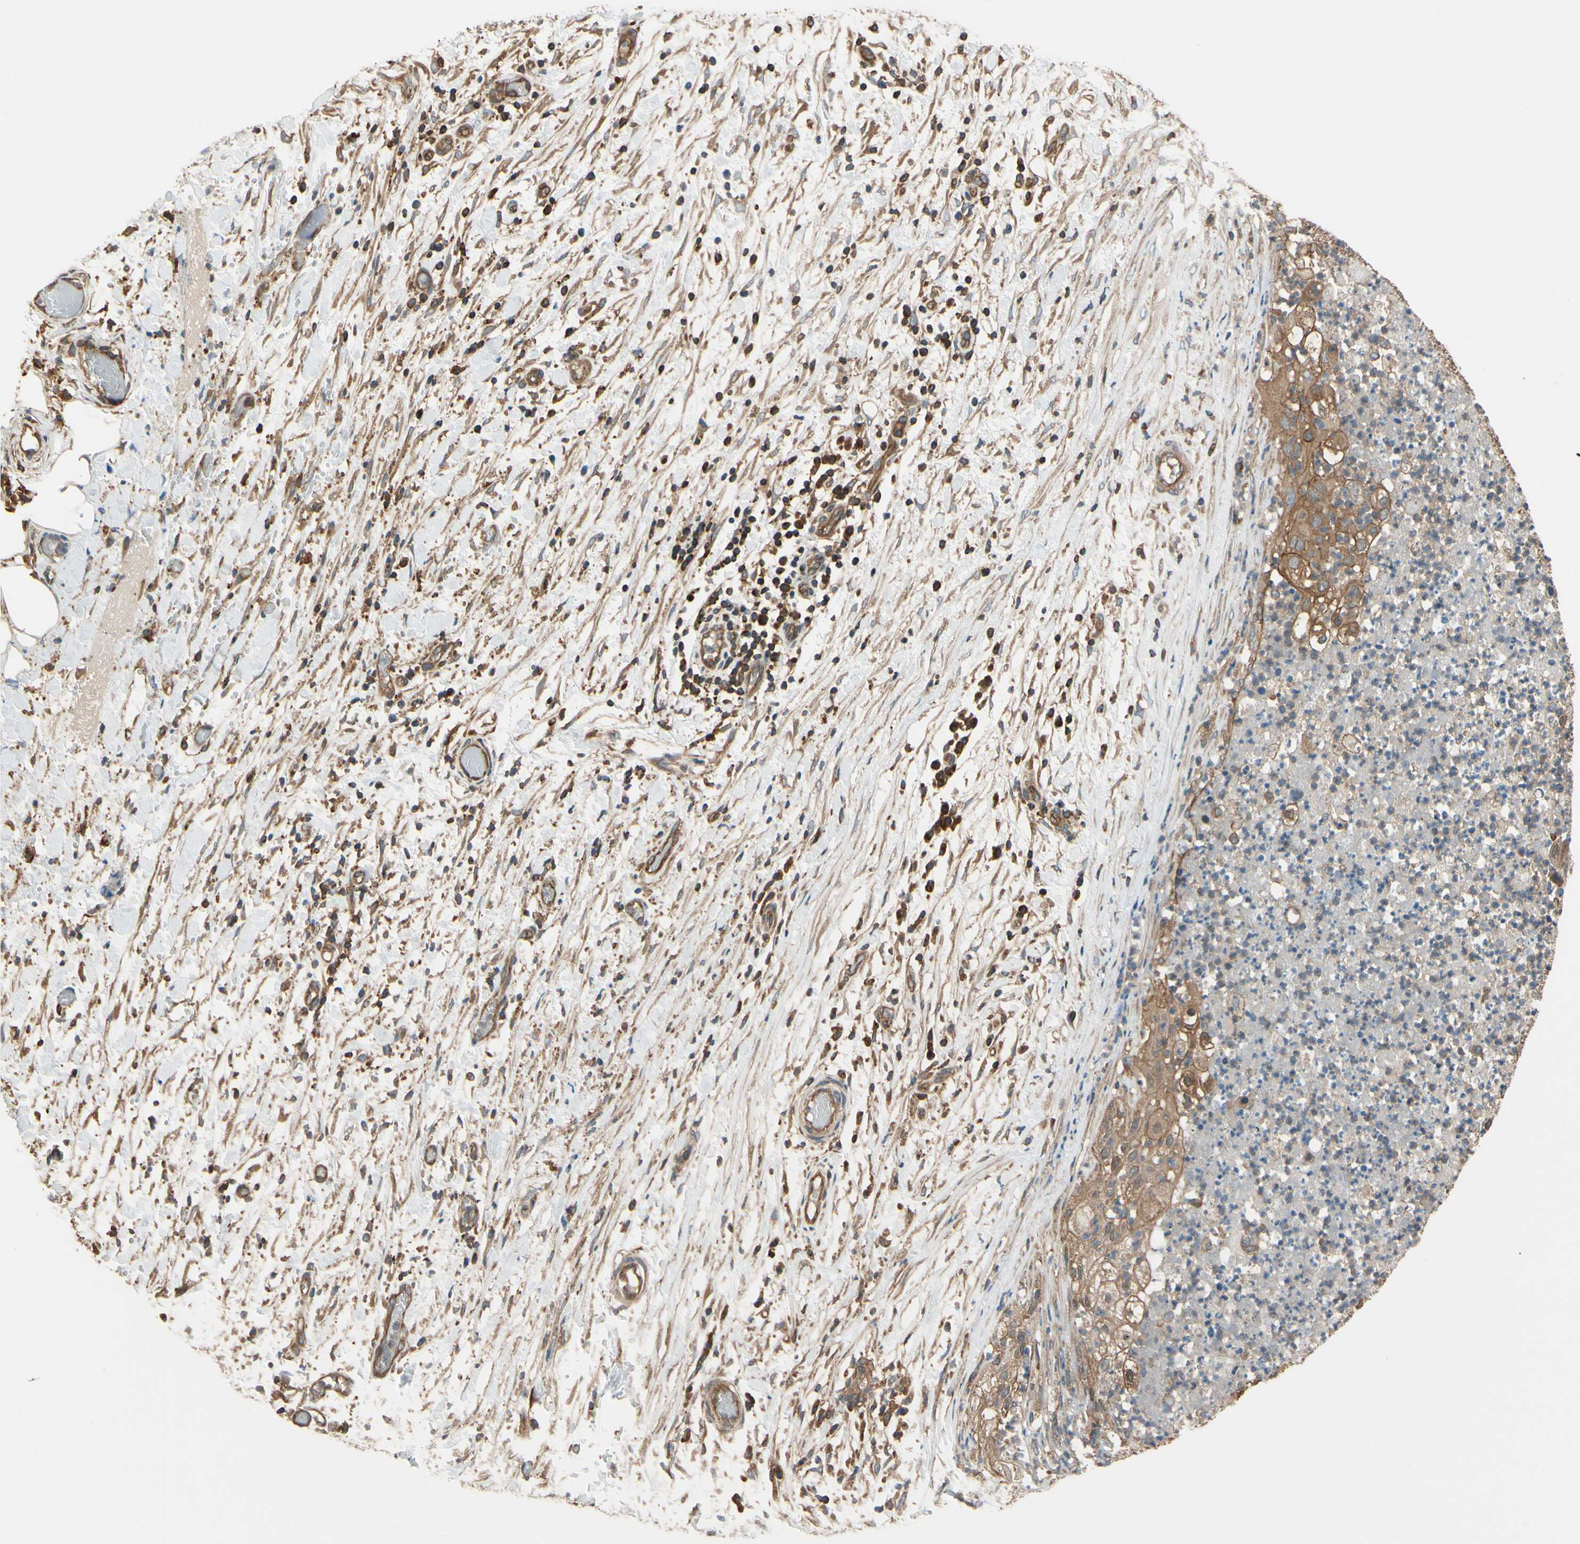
{"staining": {"intensity": "moderate", "quantity": "25%-75%", "location": "cytoplasmic/membranous"}, "tissue": "lung cancer", "cell_type": "Tumor cells", "image_type": "cancer", "snomed": [{"axis": "morphology", "description": "Inflammation, NOS"}, {"axis": "morphology", "description": "Squamous cell carcinoma, NOS"}, {"axis": "topography", "description": "Lymph node"}, {"axis": "topography", "description": "Soft tissue"}, {"axis": "topography", "description": "Lung"}], "caption": "Immunohistochemical staining of human lung squamous cell carcinoma shows medium levels of moderate cytoplasmic/membranous protein positivity in about 25%-75% of tumor cells.", "gene": "EPS15", "patient": {"sex": "male", "age": 66}}